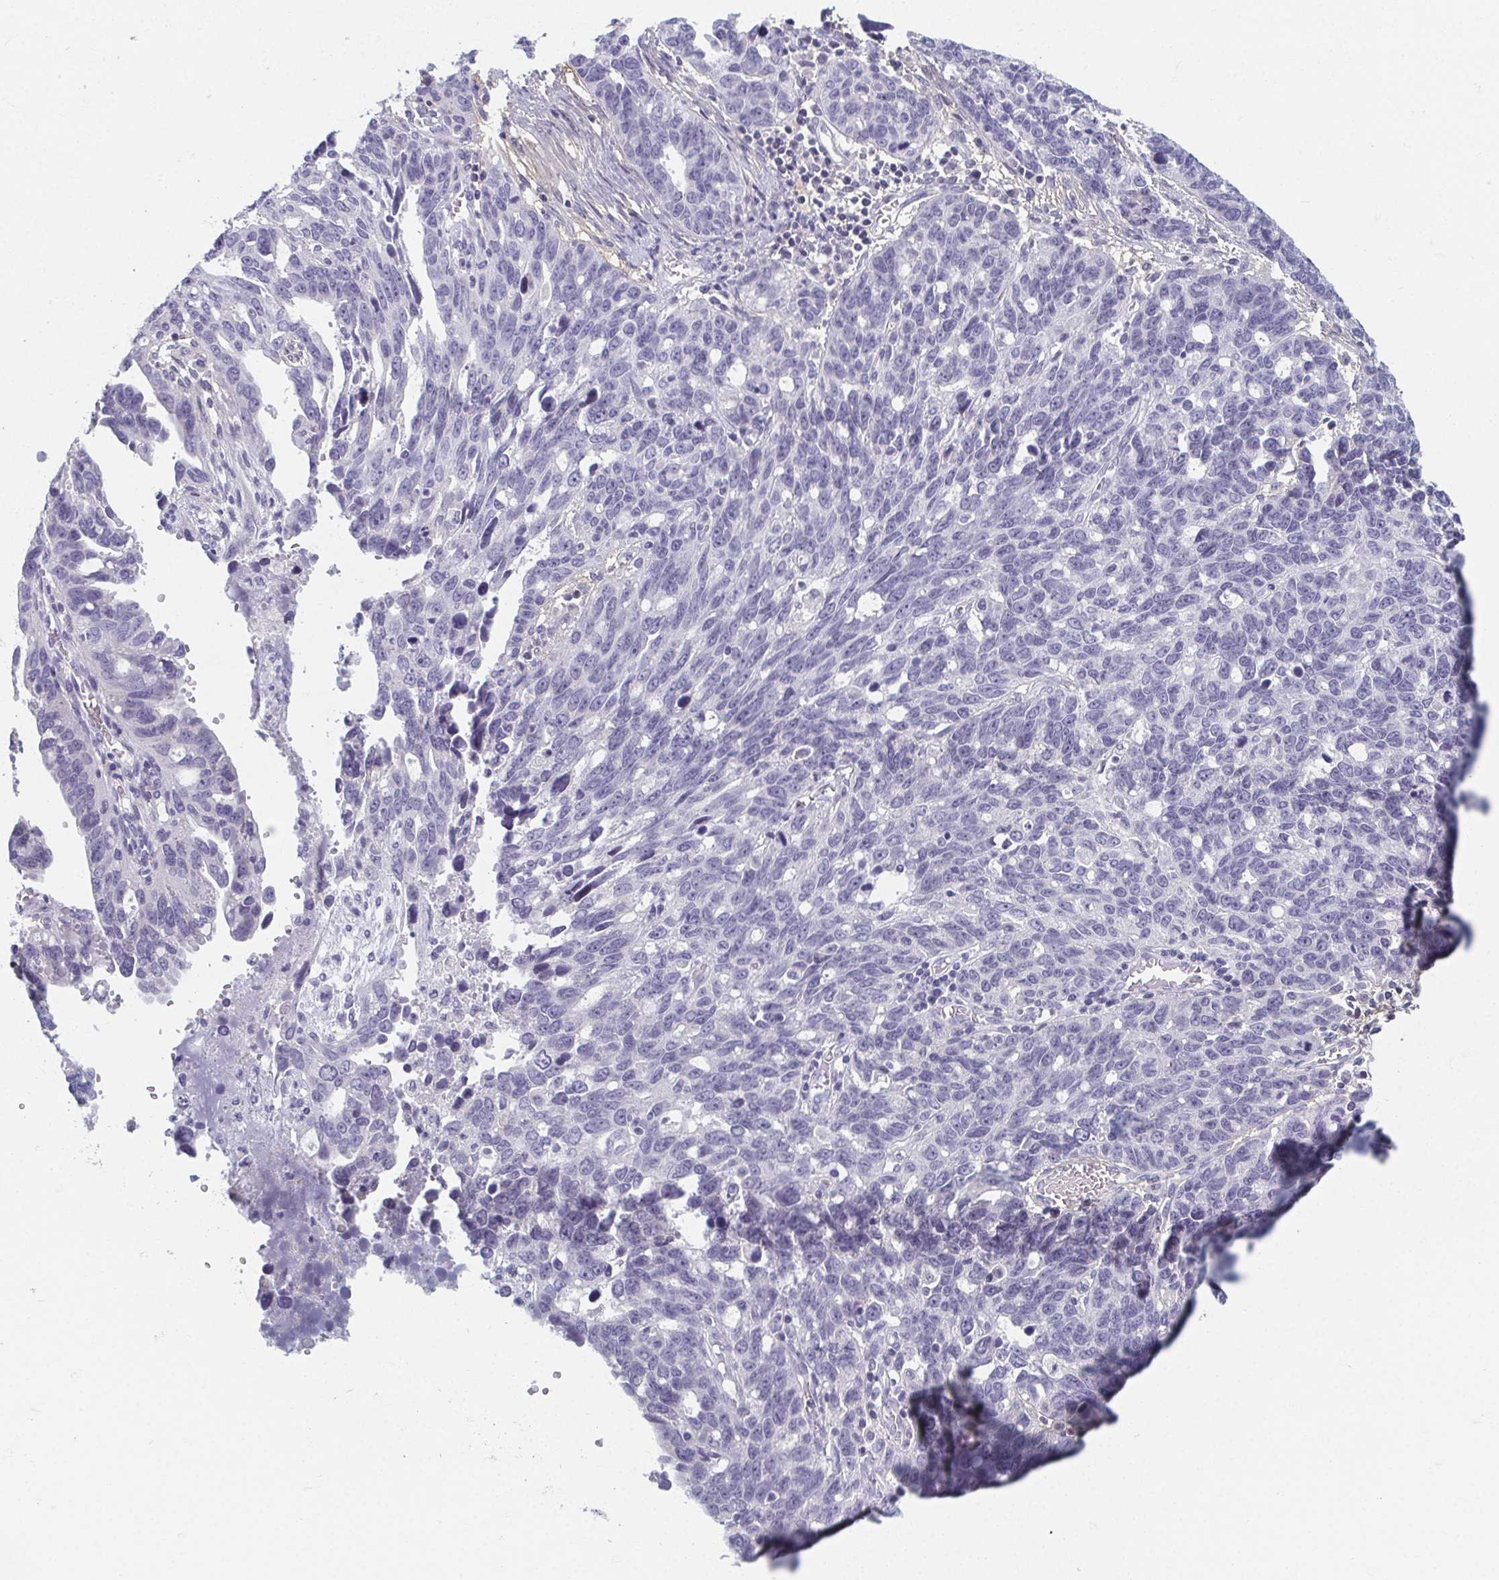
{"staining": {"intensity": "negative", "quantity": "none", "location": "none"}, "tissue": "ovarian cancer", "cell_type": "Tumor cells", "image_type": "cancer", "snomed": [{"axis": "morphology", "description": "Cystadenocarcinoma, serous, NOS"}, {"axis": "topography", "description": "Ovary"}], "caption": "The immunohistochemistry image has no significant expression in tumor cells of ovarian cancer tissue. (Stains: DAB (3,3'-diaminobenzidine) immunohistochemistry (IHC) with hematoxylin counter stain, Microscopy: brightfield microscopy at high magnification).", "gene": "CAMKV", "patient": {"sex": "female", "age": 69}}